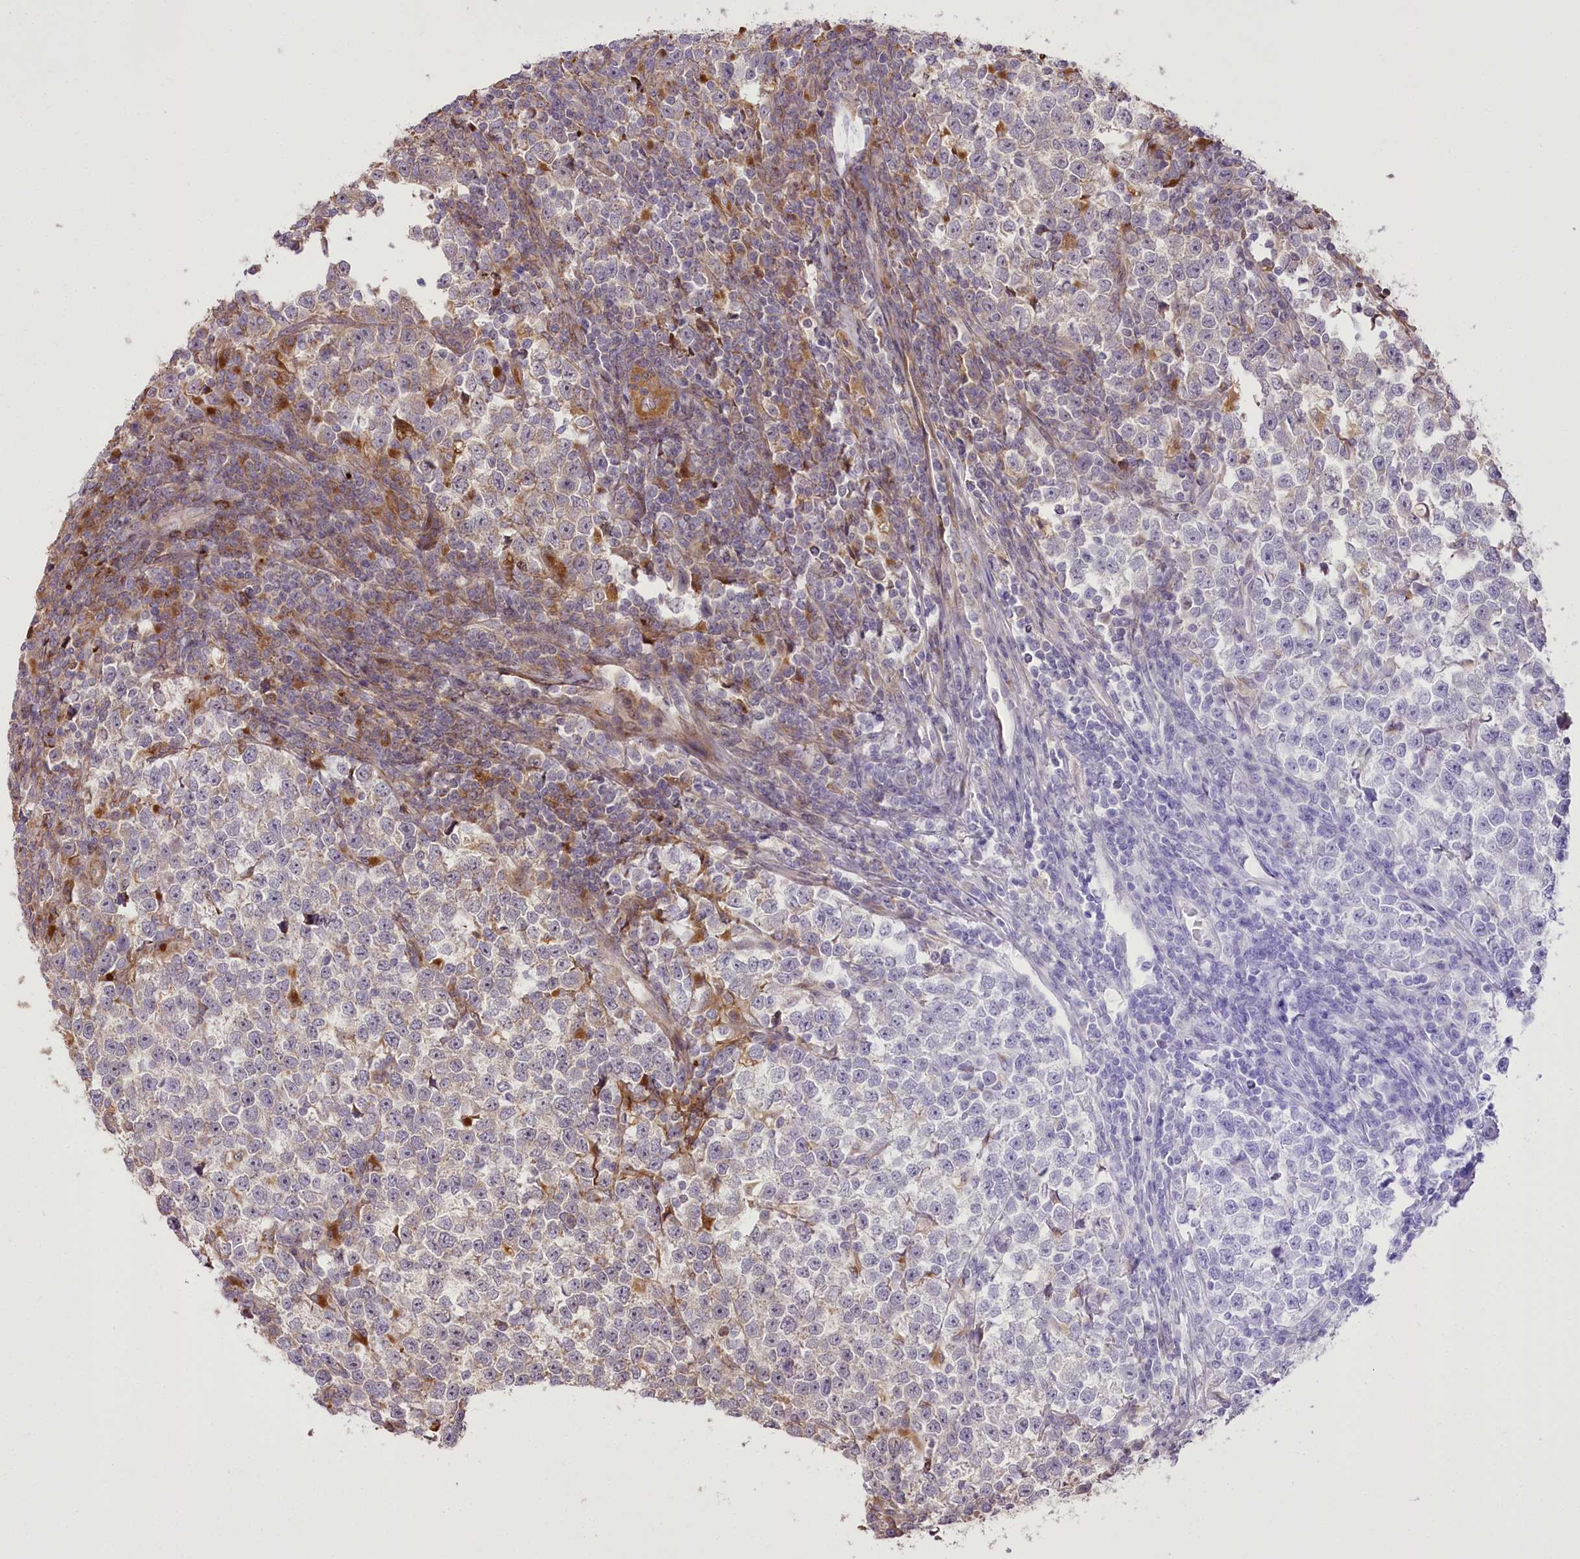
{"staining": {"intensity": "weak", "quantity": "<25%", "location": "cytoplasmic/membranous"}, "tissue": "testis cancer", "cell_type": "Tumor cells", "image_type": "cancer", "snomed": [{"axis": "morphology", "description": "Normal tissue, NOS"}, {"axis": "morphology", "description": "Seminoma, NOS"}, {"axis": "topography", "description": "Testis"}], "caption": "The photomicrograph shows no staining of tumor cells in testis seminoma.", "gene": "RNF24", "patient": {"sex": "male", "age": 43}}